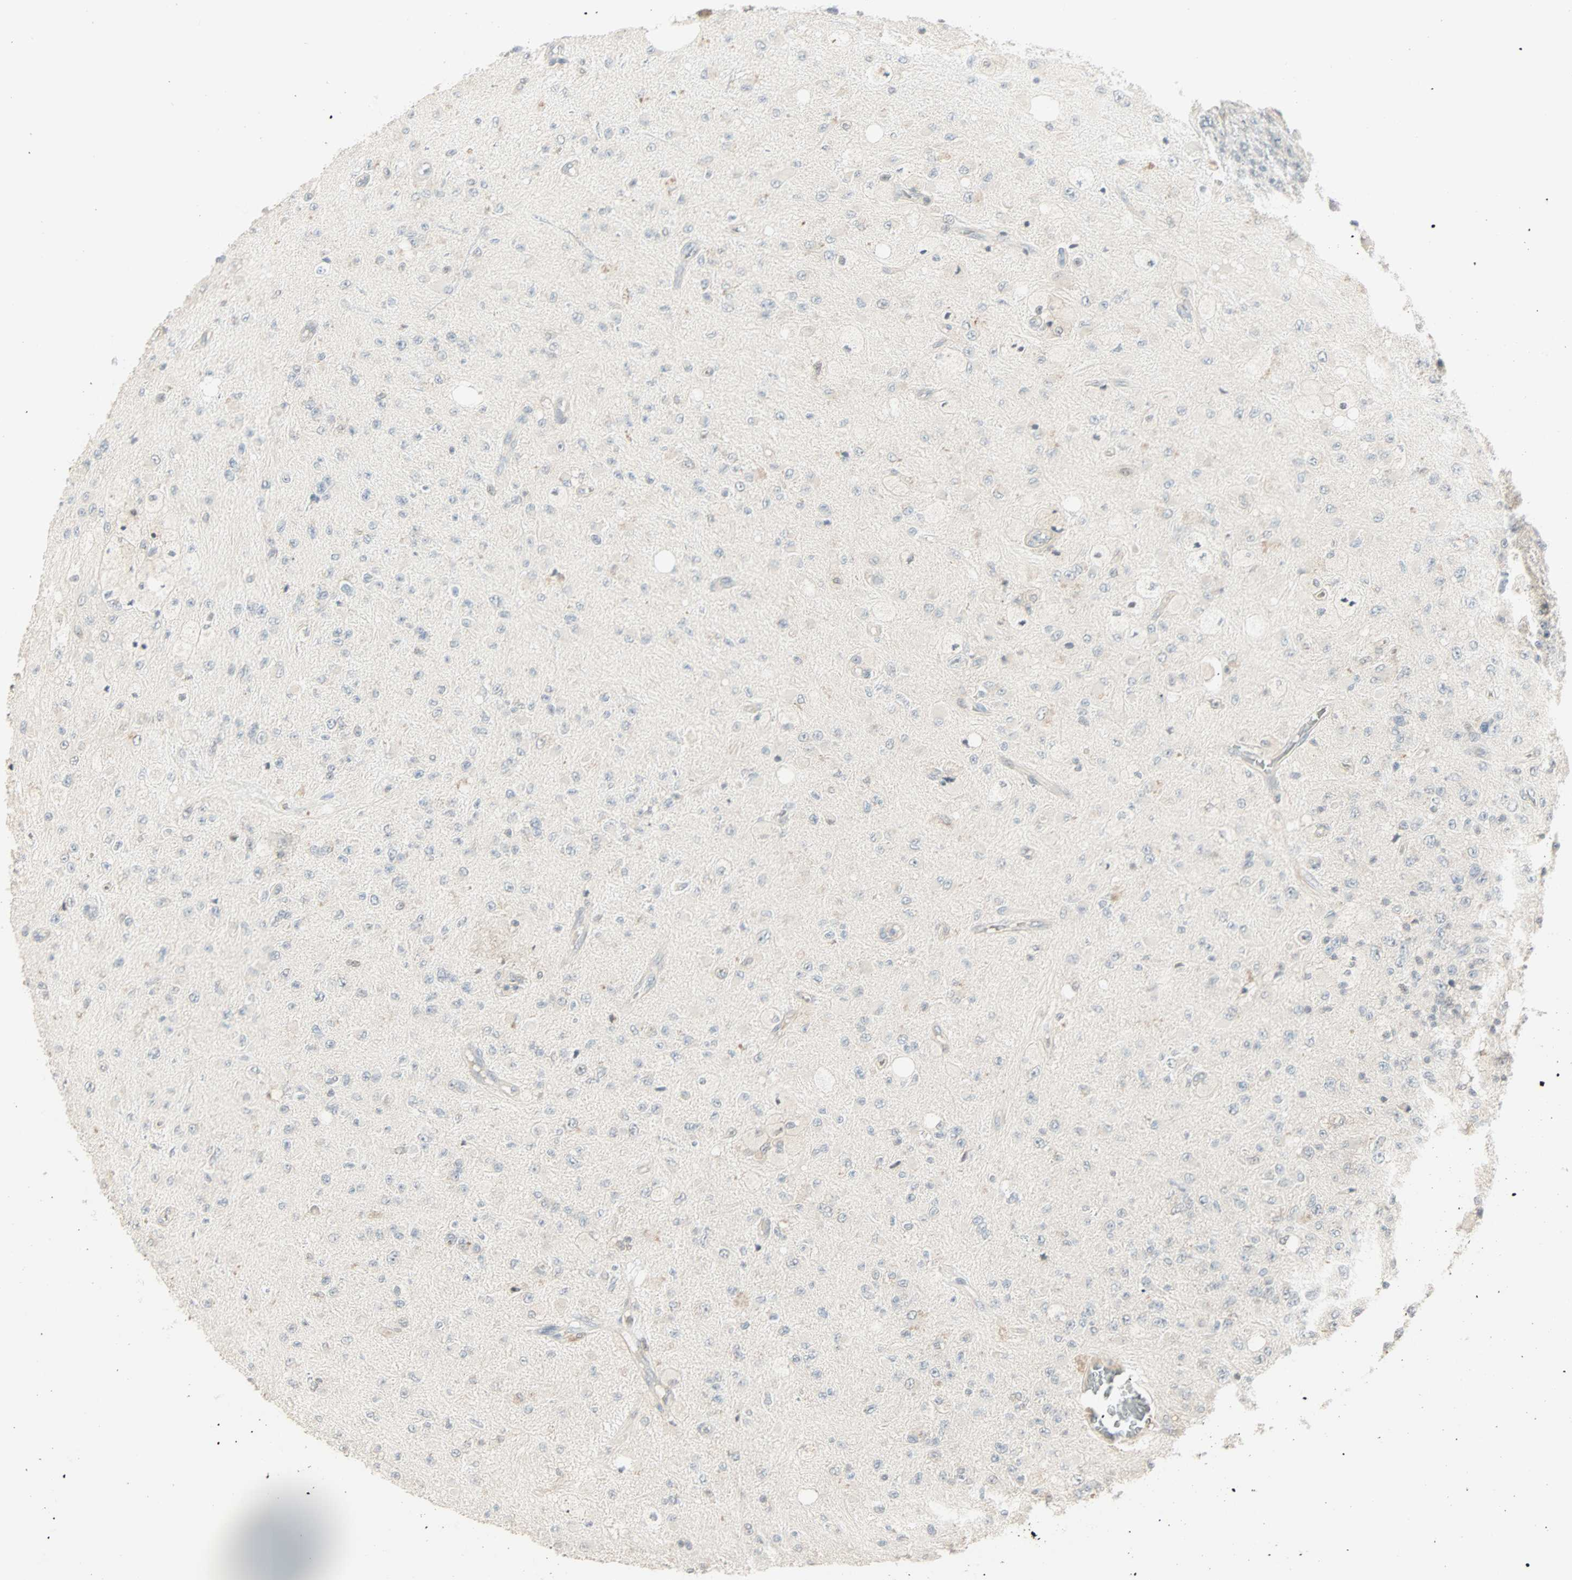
{"staining": {"intensity": "negative", "quantity": "none", "location": "none"}, "tissue": "glioma", "cell_type": "Tumor cells", "image_type": "cancer", "snomed": [{"axis": "morphology", "description": "Glioma, malignant, High grade"}, {"axis": "topography", "description": "pancreas cauda"}], "caption": "Malignant glioma (high-grade) stained for a protein using IHC demonstrates no staining tumor cells.", "gene": "KDM4A", "patient": {"sex": "male", "age": 60}}